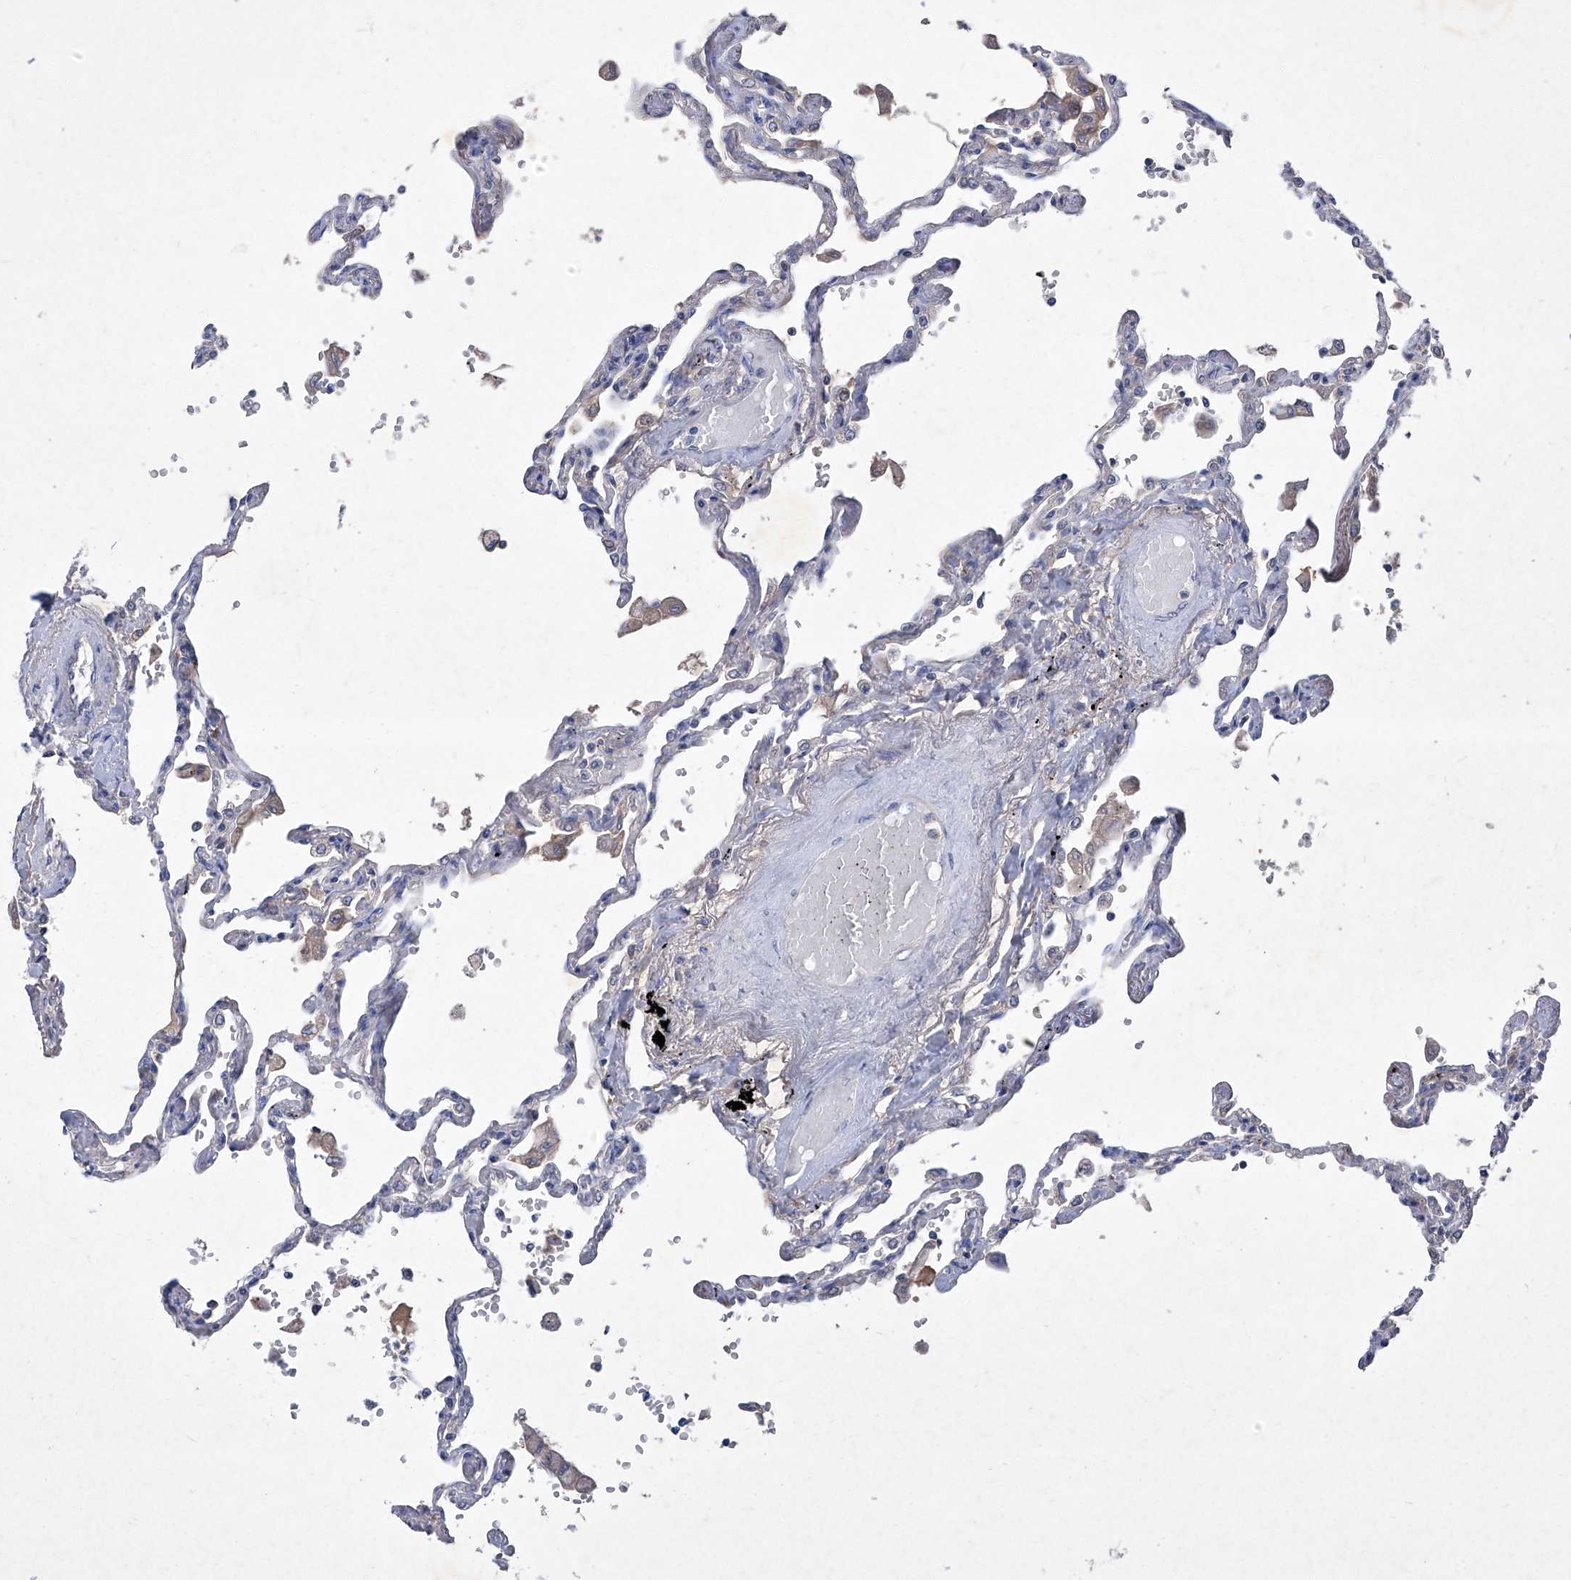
{"staining": {"intensity": "negative", "quantity": "none", "location": "none"}, "tissue": "lung", "cell_type": "Alveolar cells", "image_type": "normal", "snomed": [{"axis": "morphology", "description": "Normal tissue, NOS"}, {"axis": "topography", "description": "Lung"}], "caption": "Immunohistochemistry histopathology image of unremarkable lung: human lung stained with DAB reveals no significant protein expression in alveolar cells.", "gene": "SBK2", "patient": {"sex": "female", "age": 67}}